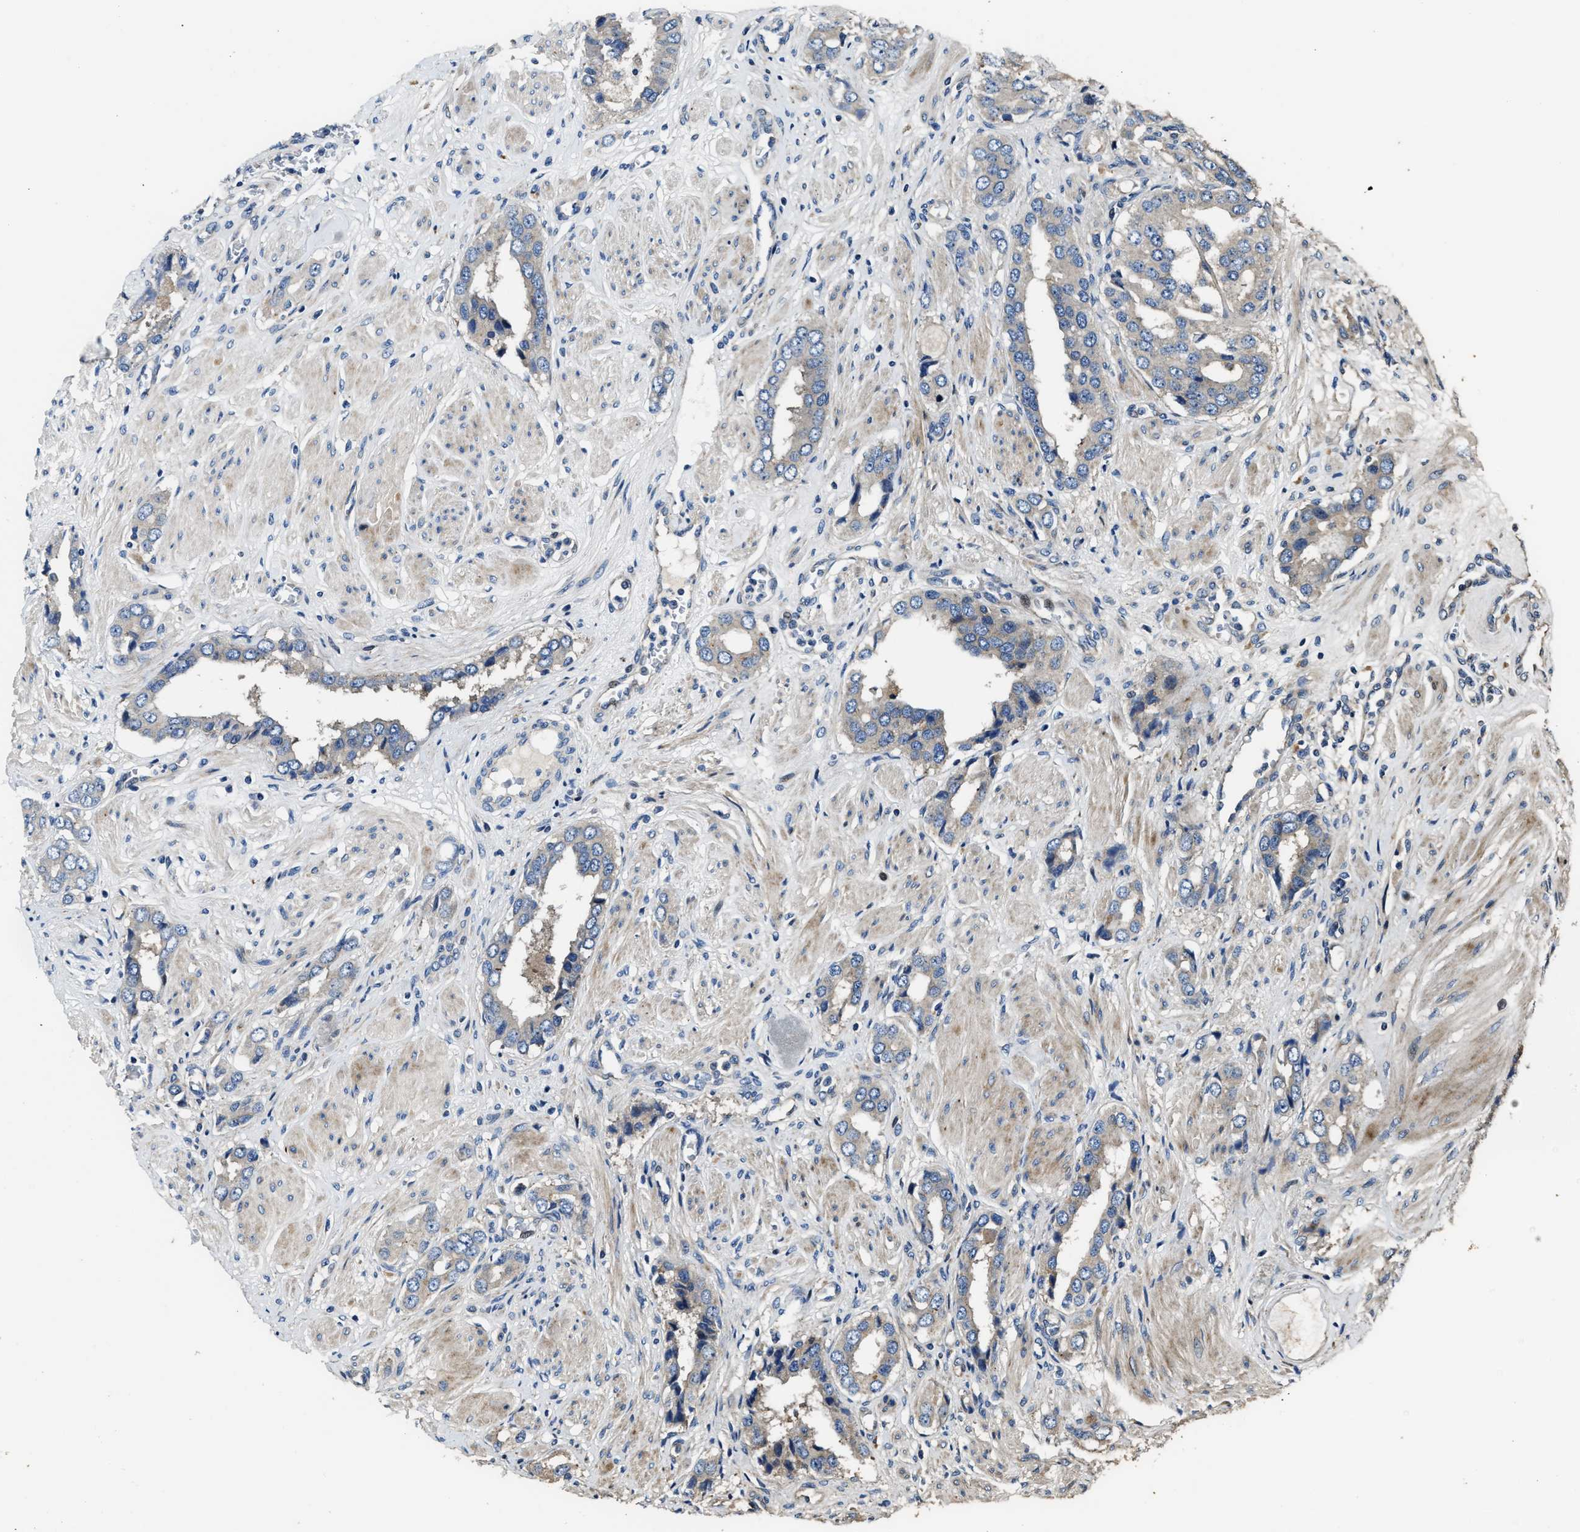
{"staining": {"intensity": "negative", "quantity": "none", "location": "none"}, "tissue": "prostate cancer", "cell_type": "Tumor cells", "image_type": "cancer", "snomed": [{"axis": "morphology", "description": "Adenocarcinoma, High grade"}, {"axis": "topography", "description": "Prostate"}], "caption": "The micrograph shows no staining of tumor cells in prostate cancer.", "gene": "PTAR1", "patient": {"sex": "male", "age": 52}}